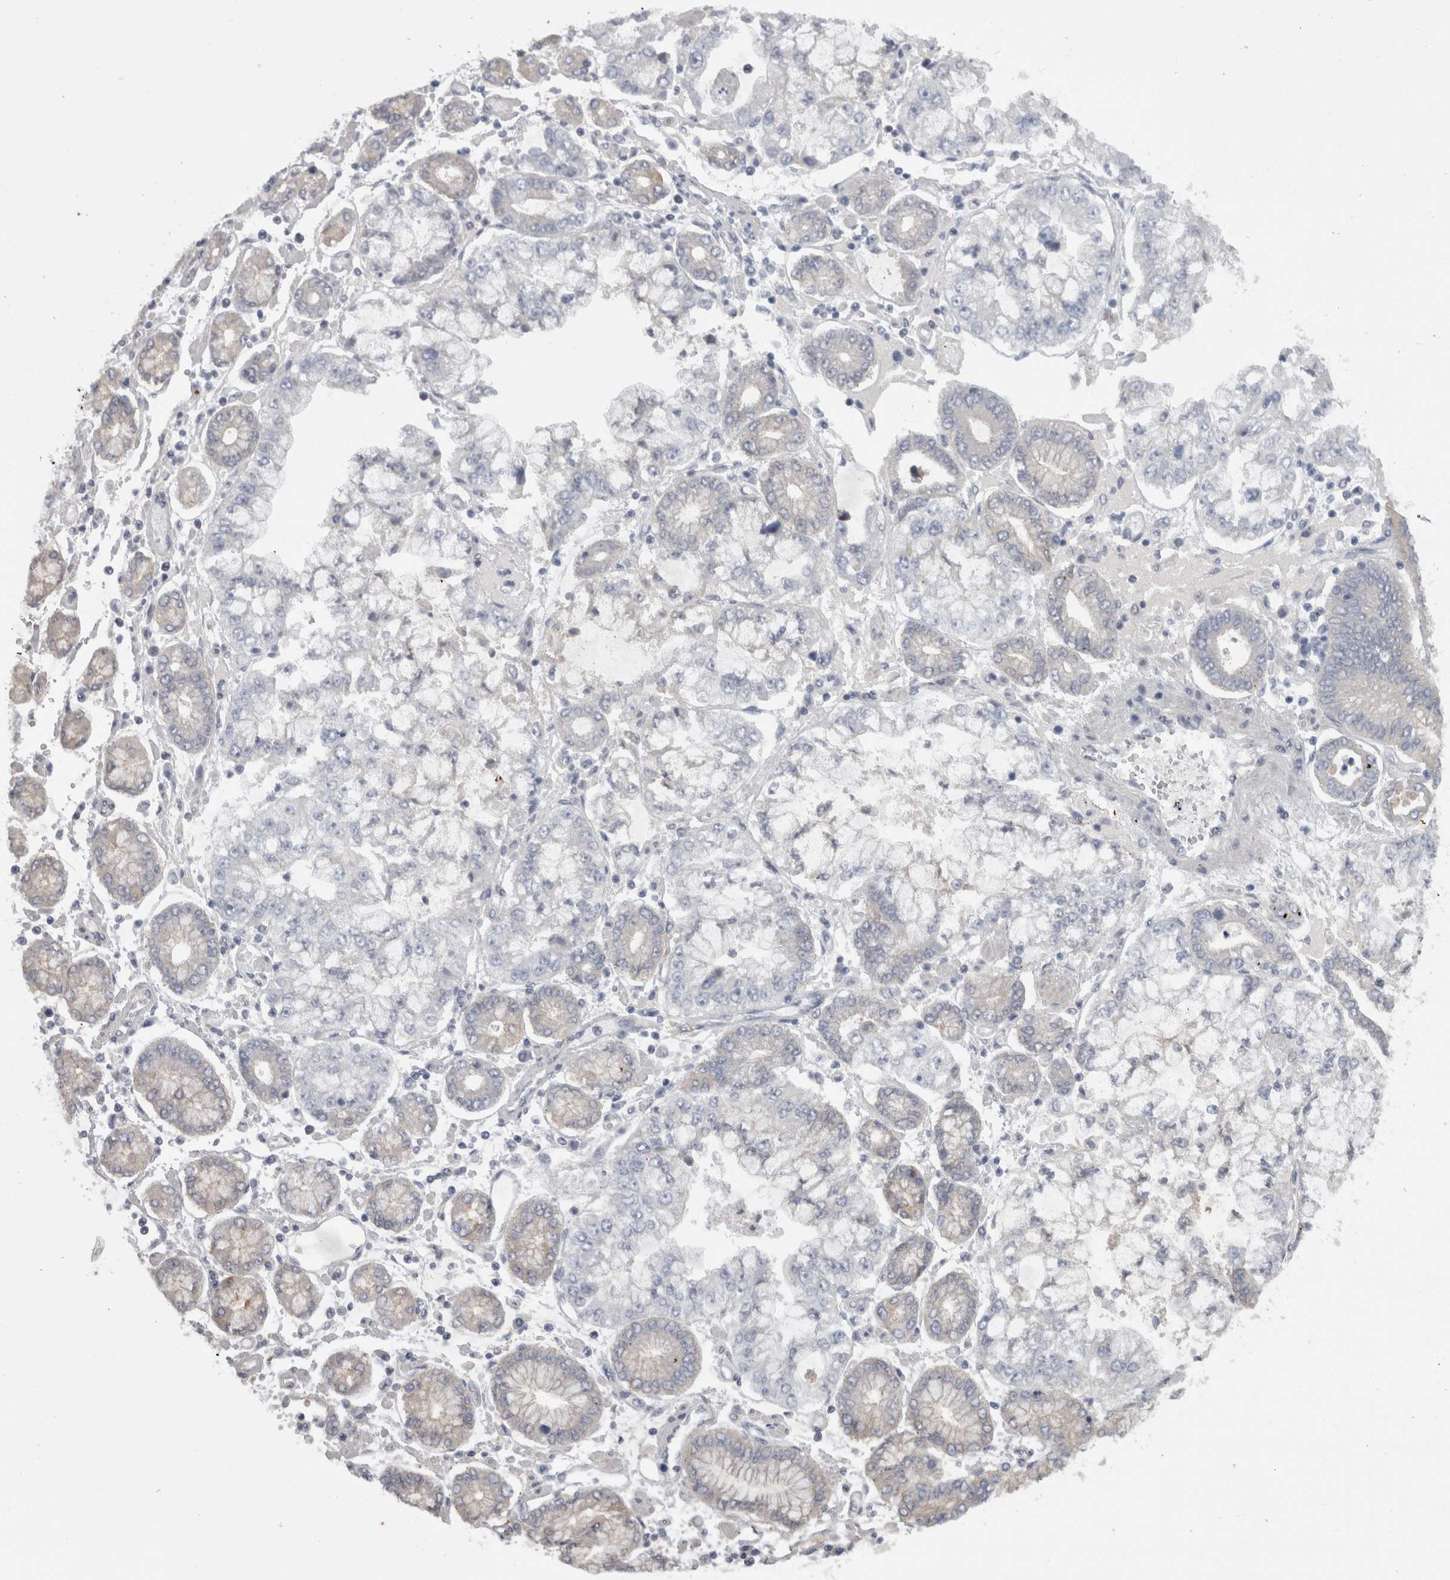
{"staining": {"intensity": "negative", "quantity": "none", "location": "none"}, "tissue": "stomach cancer", "cell_type": "Tumor cells", "image_type": "cancer", "snomed": [{"axis": "morphology", "description": "Adenocarcinoma, NOS"}, {"axis": "topography", "description": "Stomach"}], "caption": "Stomach adenocarcinoma was stained to show a protein in brown. There is no significant staining in tumor cells. The staining is performed using DAB (3,3'-diaminobenzidine) brown chromogen with nuclei counter-stained in using hematoxylin.", "gene": "CAMK2D", "patient": {"sex": "male", "age": 76}}